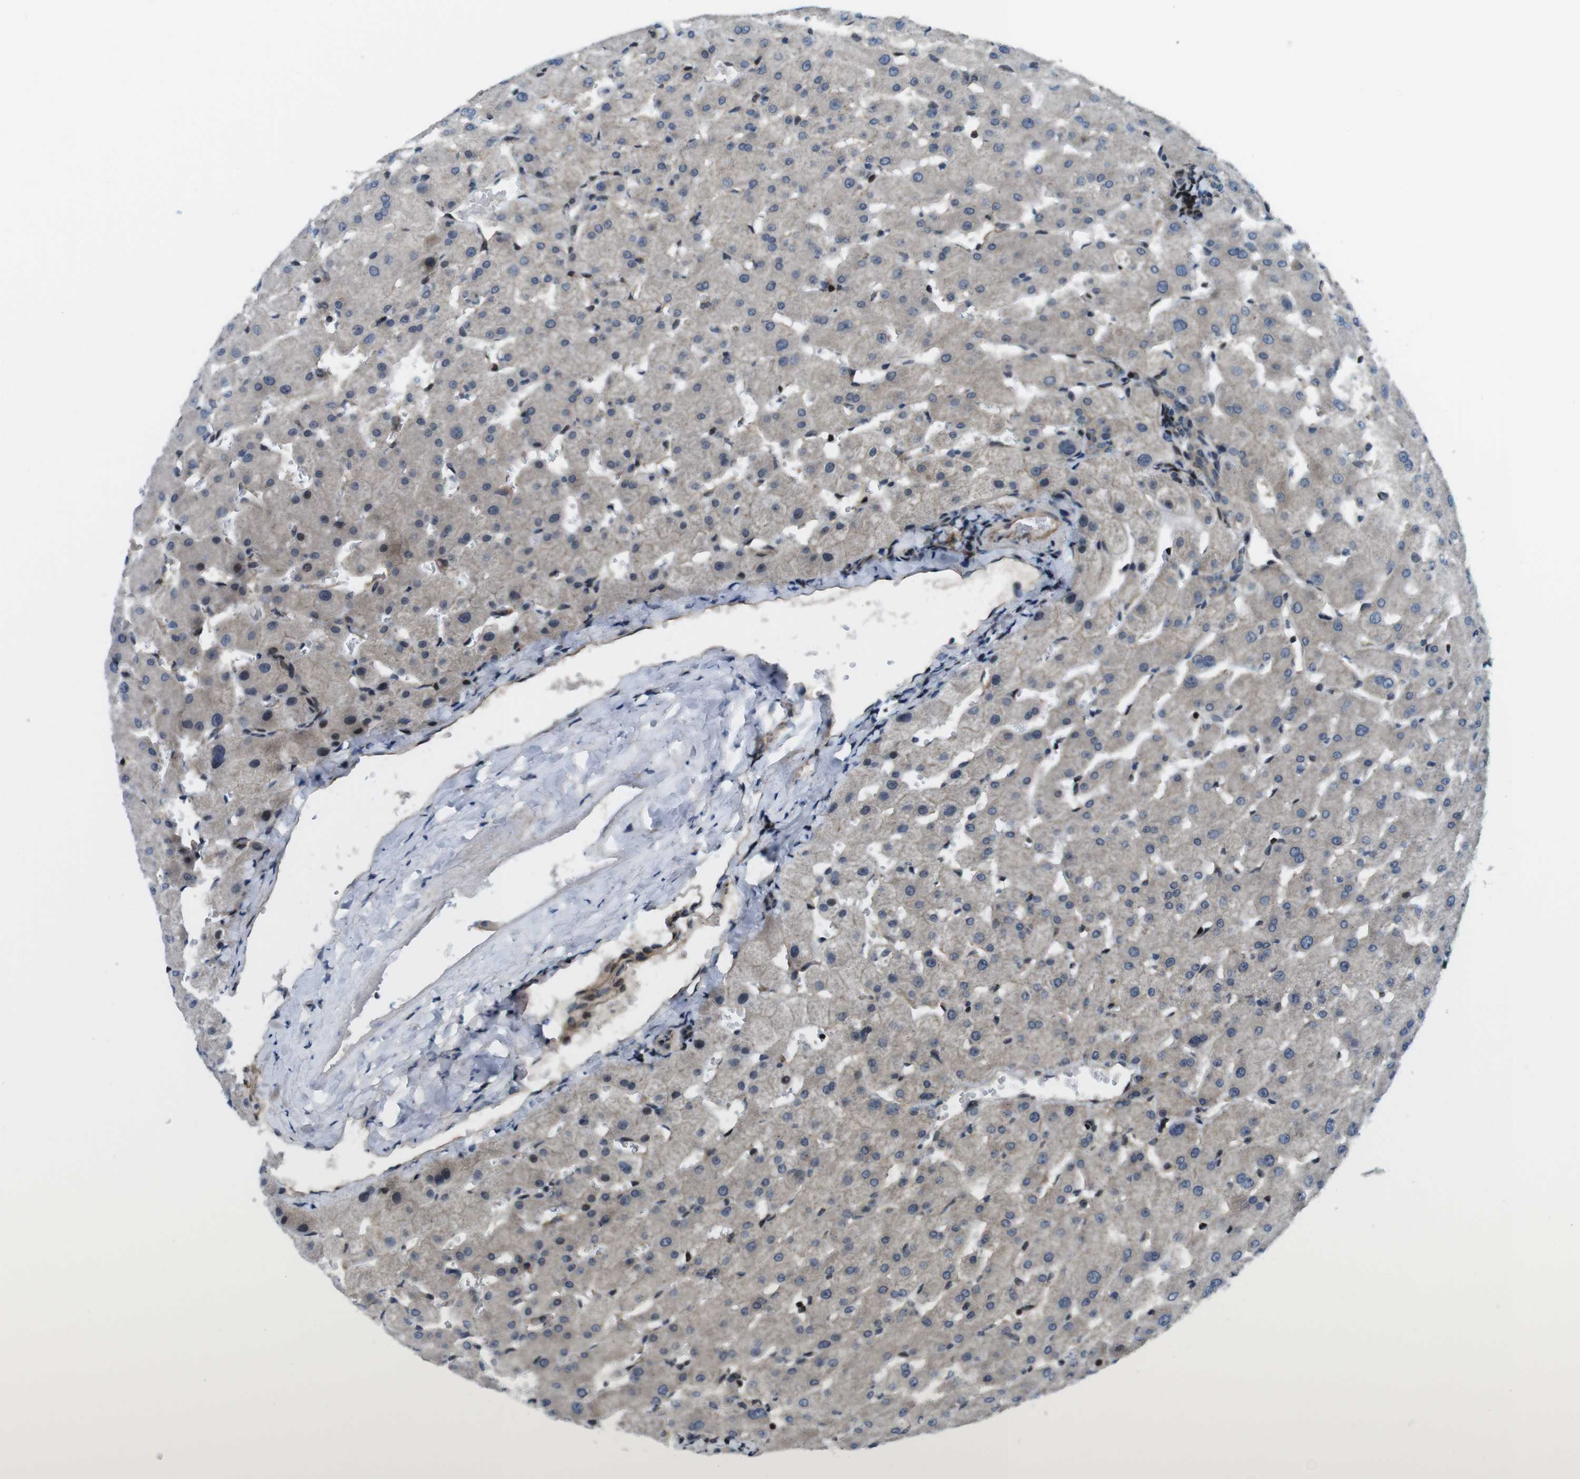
{"staining": {"intensity": "weak", "quantity": ">75%", "location": "cytoplasmic/membranous"}, "tissue": "liver", "cell_type": "Cholangiocytes", "image_type": "normal", "snomed": [{"axis": "morphology", "description": "Normal tissue, NOS"}, {"axis": "topography", "description": "Liver"}], "caption": "Immunohistochemical staining of unremarkable human liver displays >75% levels of weak cytoplasmic/membranous protein expression in approximately >75% of cholangiocytes. (Brightfield microscopy of DAB IHC at high magnification).", "gene": "TIAM2", "patient": {"sex": "female", "age": 63}}